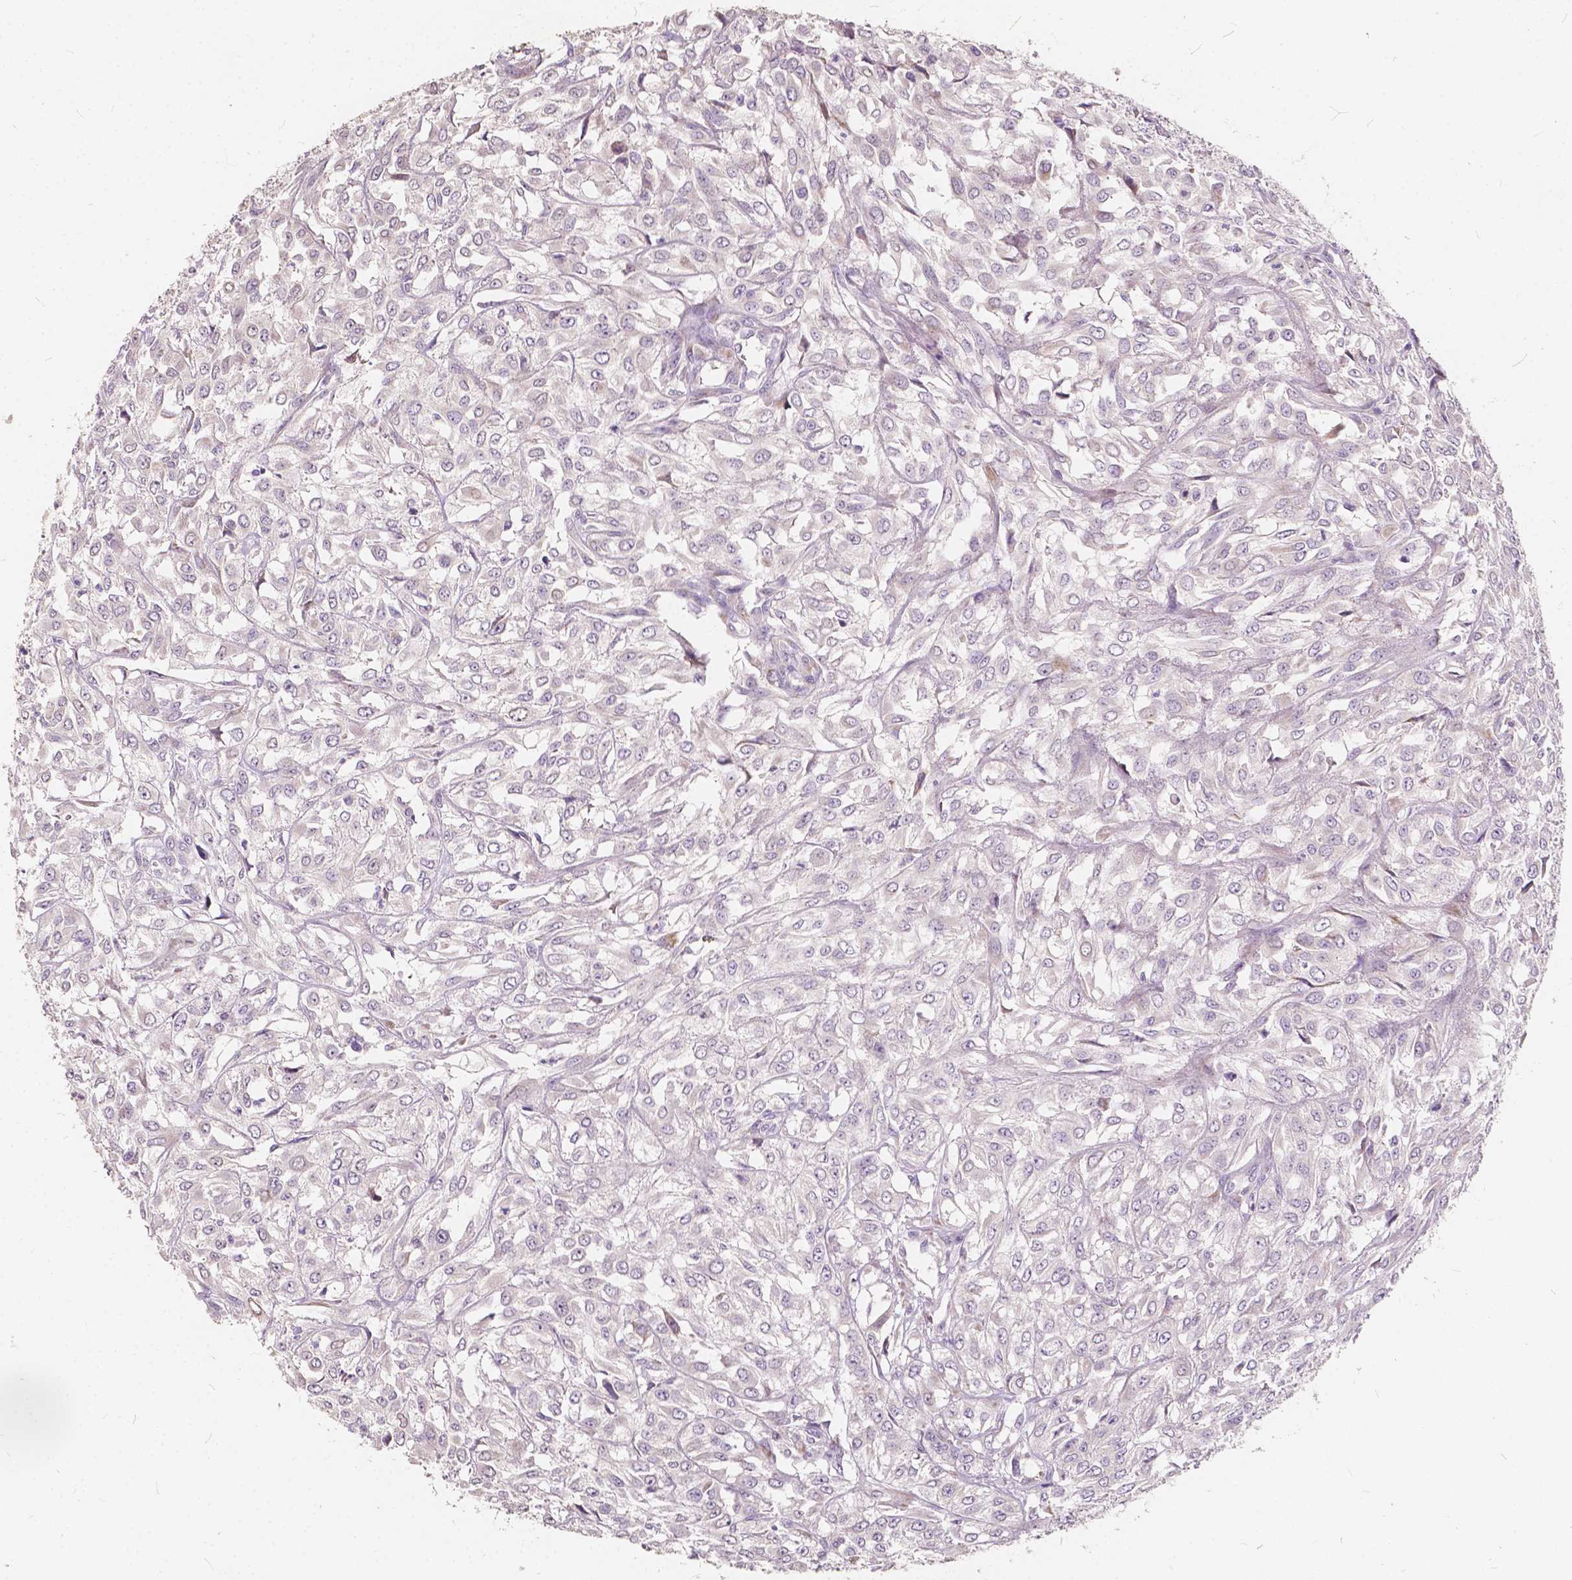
{"staining": {"intensity": "negative", "quantity": "none", "location": "none"}, "tissue": "urothelial cancer", "cell_type": "Tumor cells", "image_type": "cancer", "snomed": [{"axis": "morphology", "description": "Urothelial carcinoma, High grade"}, {"axis": "topography", "description": "Urinary bladder"}], "caption": "This histopathology image is of high-grade urothelial carcinoma stained with immunohistochemistry (IHC) to label a protein in brown with the nuclei are counter-stained blue. There is no expression in tumor cells. (Immunohistochemistry (ihc), brightfield microscopy, high magnification).", "gene": "SLC7A8", "patient": {"sex": "male", "age": 67}}